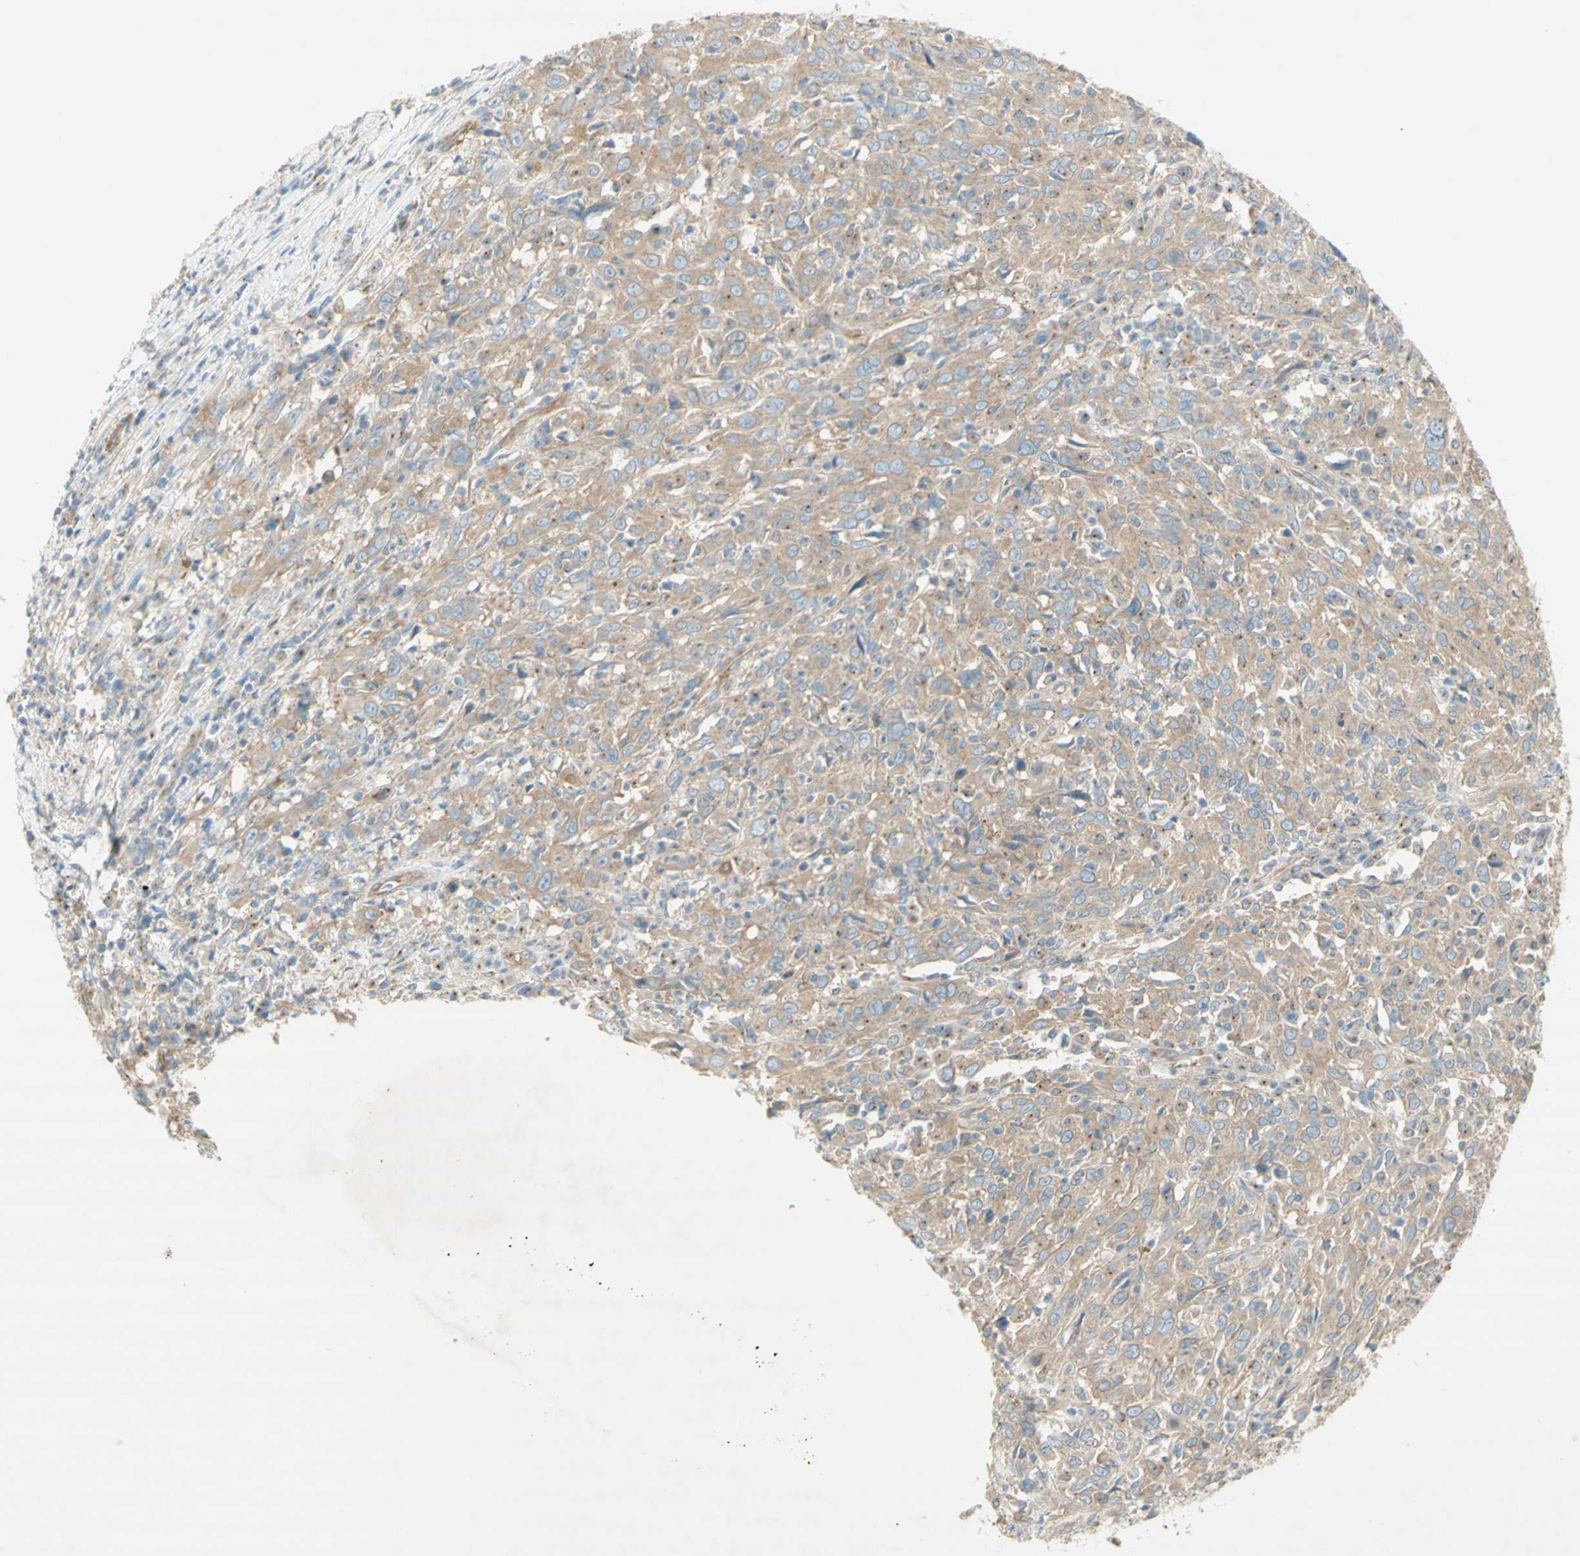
{"staining": {"intensity": "weak", "quantity": ">75%", "location": "cytoplasmic/membranous"}, "tissue": "cervical cancer", "cell_type": "Tumor cells", "image_type": "cancer", "snomed": [{"axis": "morphology", "description": "Squamous cell carcinoma, NOS"}, {"axis": "topography", "description": "Cervix"}], "caption": "Protein staining of cervical squamous cell carcinoma tissue reveals weak cytoplasmic/membranous expression in about >75% of tumor cells.", "gene": "DYNC1H1", "patient": {"sex": "female", "age": 46}}